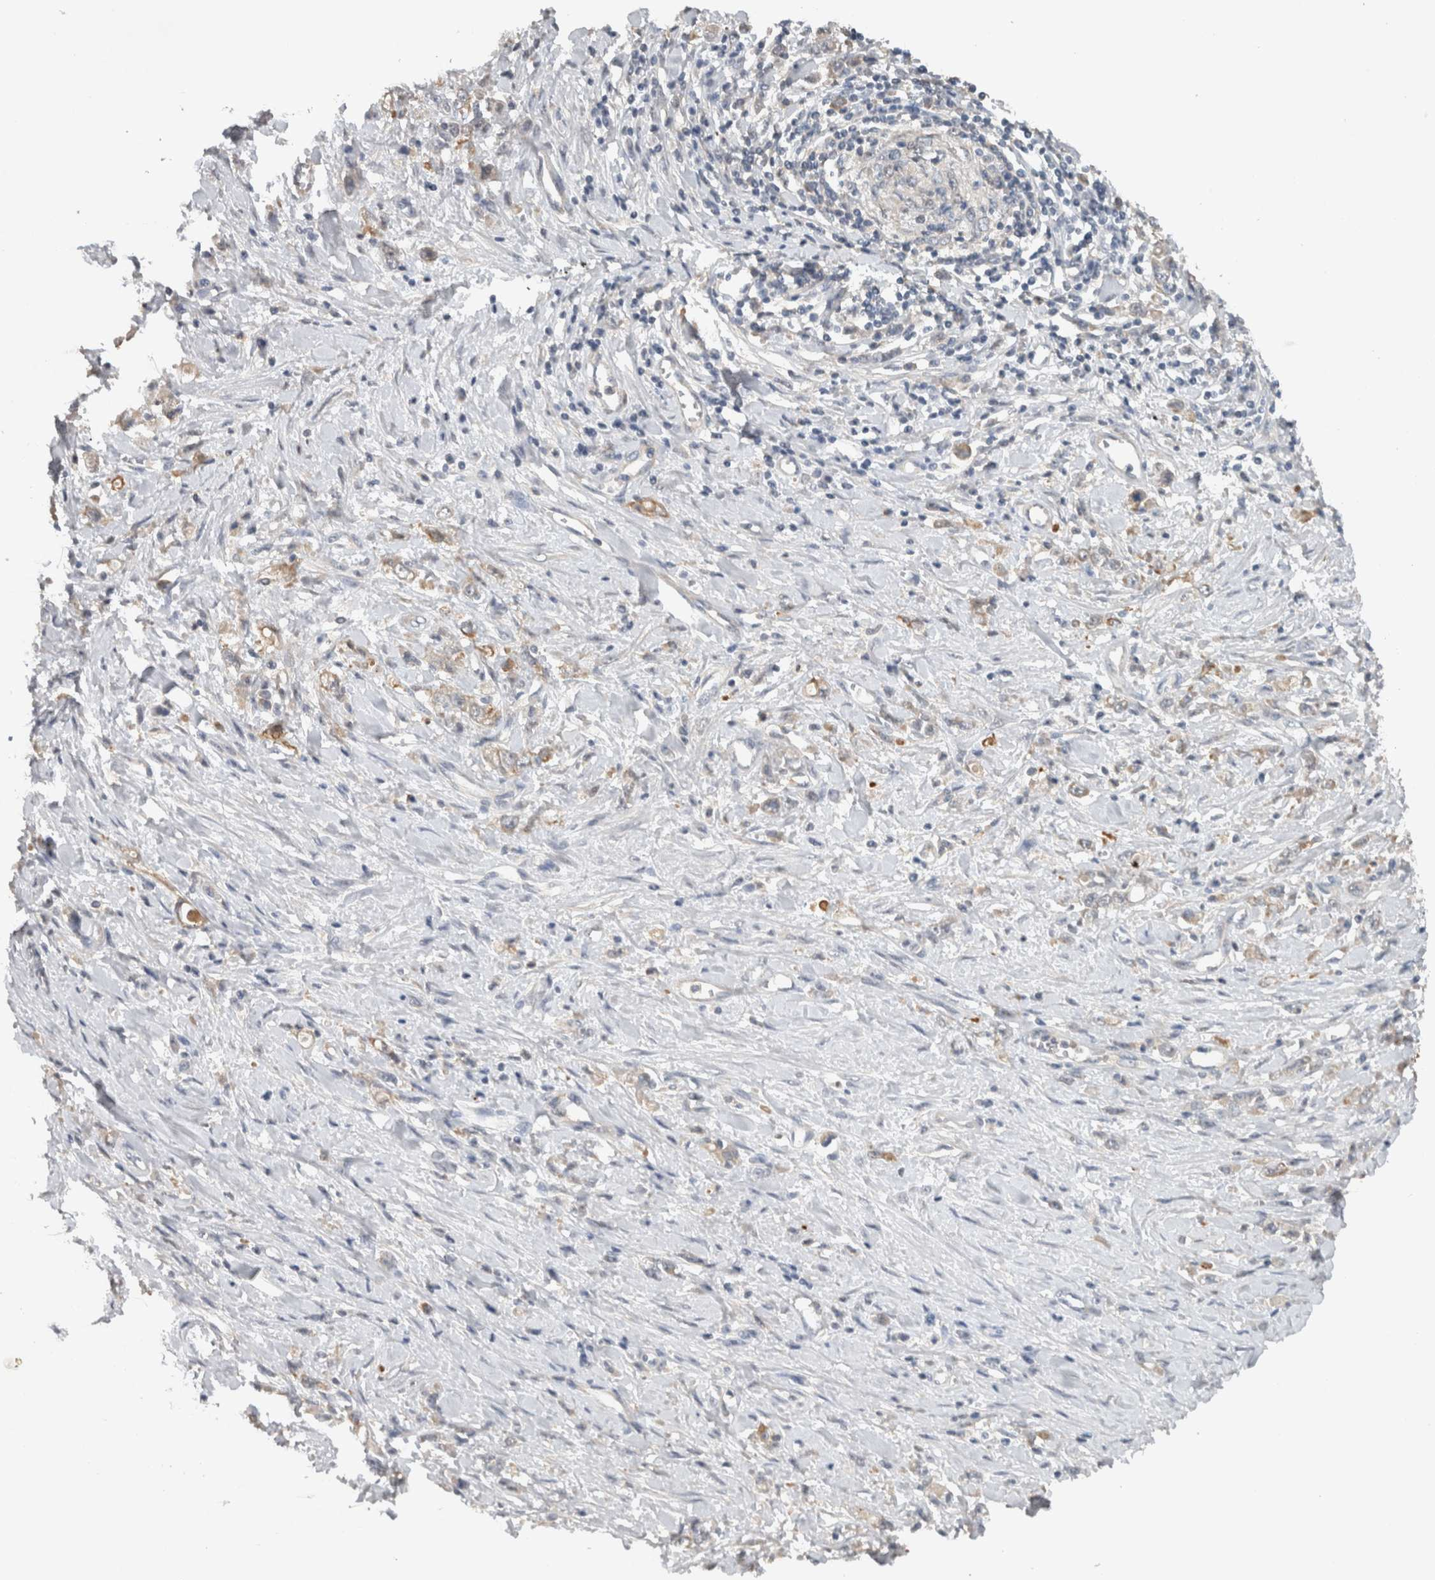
{"staining": {"intensity": "weak", "quantity": "<25%", "location": "cytoplasmic/membranous"}, "tissue": "stomach cancer", "cell_type": "Tumor cells", "image_type": "cancer", "snomed": [{"axis": "morphology", "description": "Adenocarcinoma, NOS"}, {"axis": "topography", "description": "Stomach"}], "caption": "Stomach cancer was stained to show a protein in brown. There is no significant staining in tumor cells. (DAB (3,3'-diaminobenzidine) immunohistochemistry visualized using brightfield microscopy, high magnification).", "gene": "HEXD", "patient": {"sex": "female", "age": 76}}